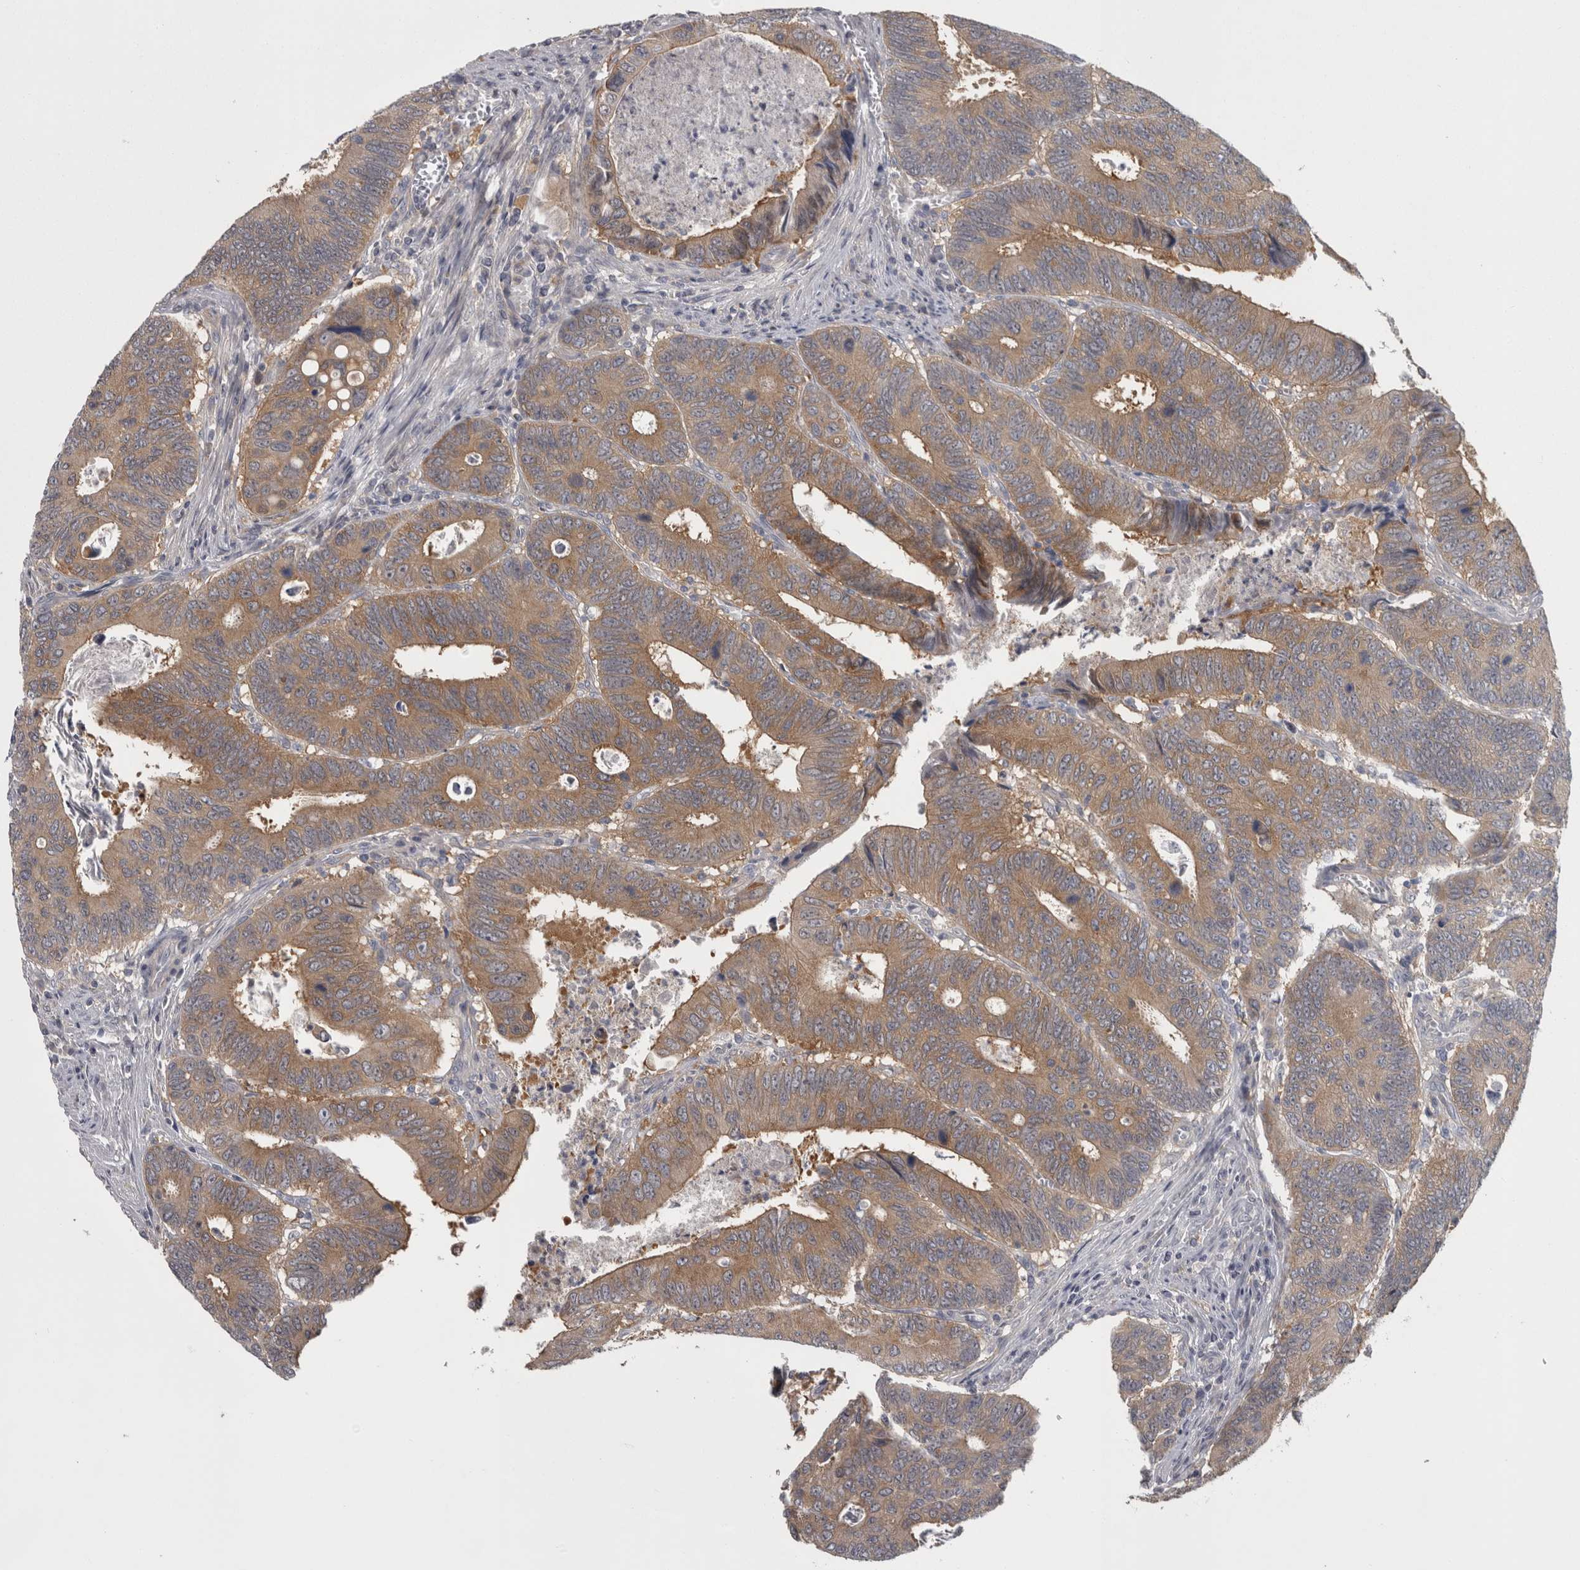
{"staining": {"intensity": "moderate", "quantity": ">75%", "location": "cytoplasmic/membranous"}, "tissue": "colorectal cancer", "cell_type": "Tumor cells", "image_type": "cancer", "snomed": [{"axis": "morphology", "description": "Adenocarcinoma, NOS"}, {"axis": "topography", "description": "Colon"}], "caption": "Immunohistochemistry (IHC) (DAB (3,3'-diaminobenzidine)) staining of human colorectal cancer (adenocarcinoma) displays moderate cytoplasmic/membranous protein expression in approximately >75% of tumor cells.", "gene": "PRKCI", "patient": {"sex": "male", "age": 72}}